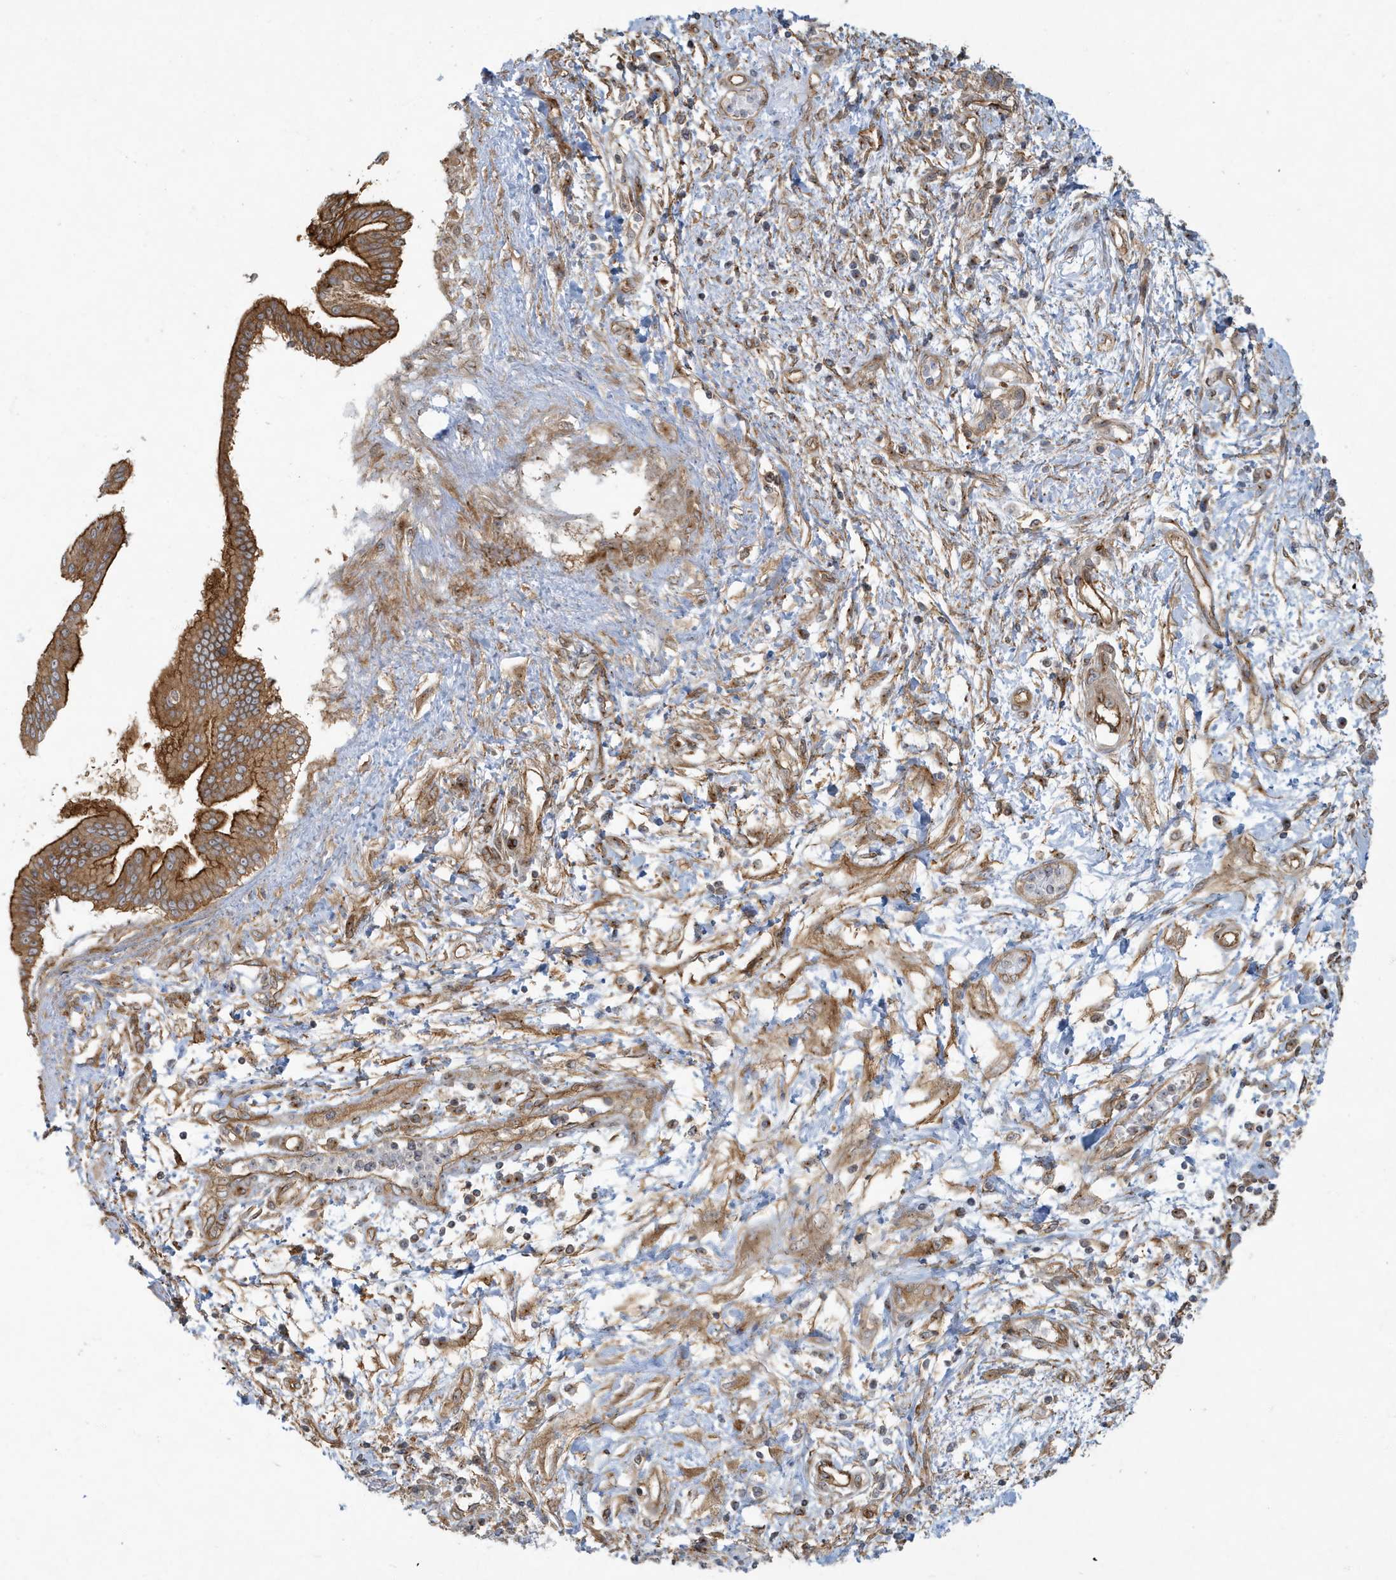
{"staining": {"intensity": "strong", "quantity": ">75%", "location": "cytoplasmic/membranous"}, "tissue": "pancreatic cancer", "cell_type": "Tumor cells", "image_type": "cancer", "snomed": [{"axis": "morphology", "description": "Adenocarcinoma, NOS"}, {"axis": "topography", "description": "Pancreas"}], "caption": "Tumor cells show high levels of strong cytoplasmic/membranous positivity in about >75% of cells in human pancreatic cancer (adenocarcinoma).", "gene": "ATP23", "patient": {"sex": "female", "age": 56}}